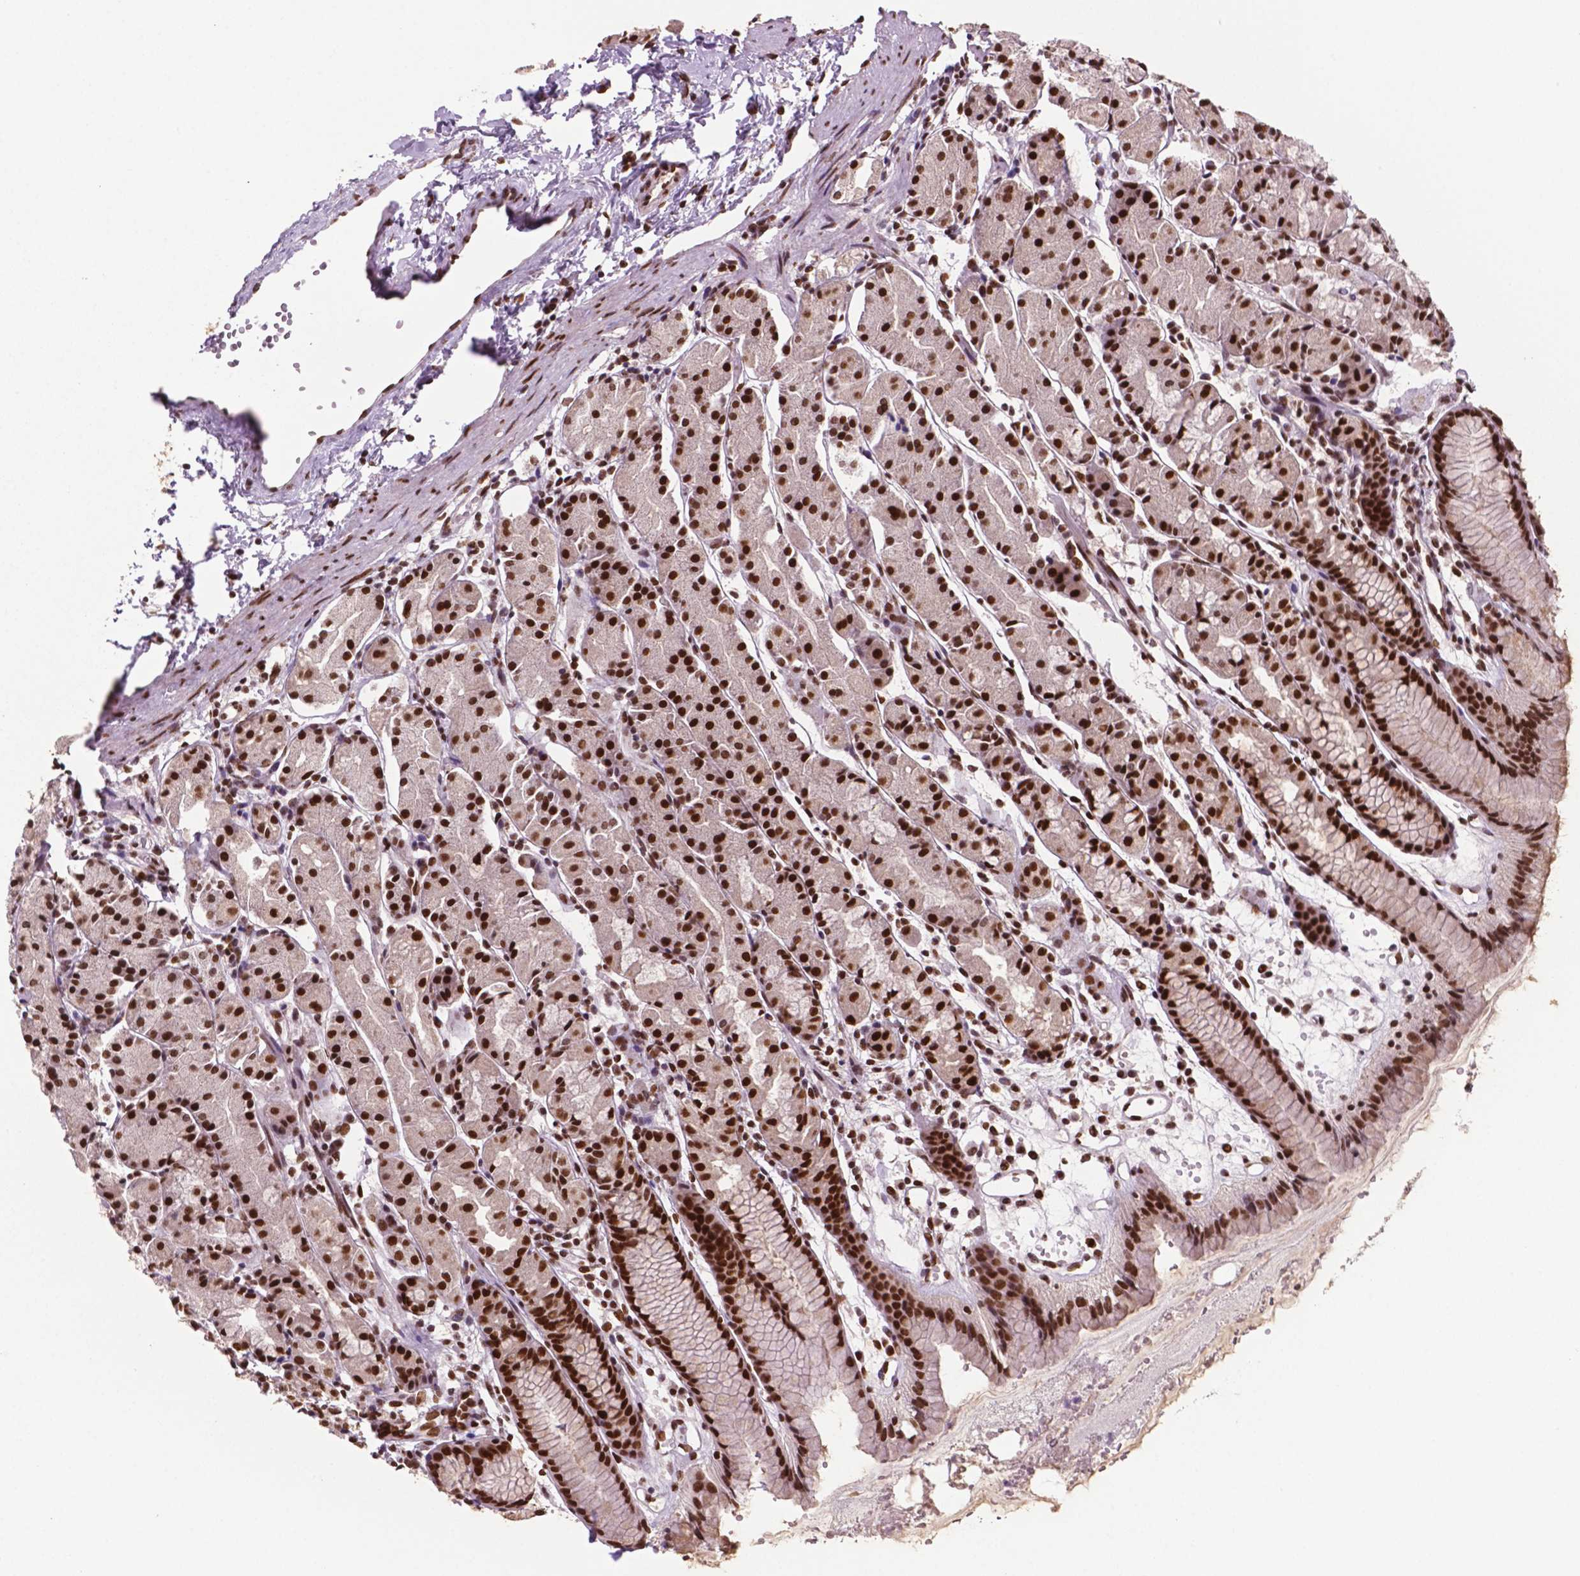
{"staining": {"intensity": "strong", "quantity": ">75%", "location": "nuclear"}, "tissue": "stomach", "cell_type": "Glandular cells", "image_type": "normal", "snomed": [{"axis": "morphology", "description": "Normal tissue, NOS"}, {"axis": "topography", "description": "Stomach, upper"}], "caption": "IHC photomicrograph of normal stomach: human stomach stained using immunohistochemistry displays high levels of strong protein expression localized specifically in the nuclear of glandular cells, appearing as a nuclear brown color.", "gene": "MLH1", "patient": {"sex": "male", "age": 47}}